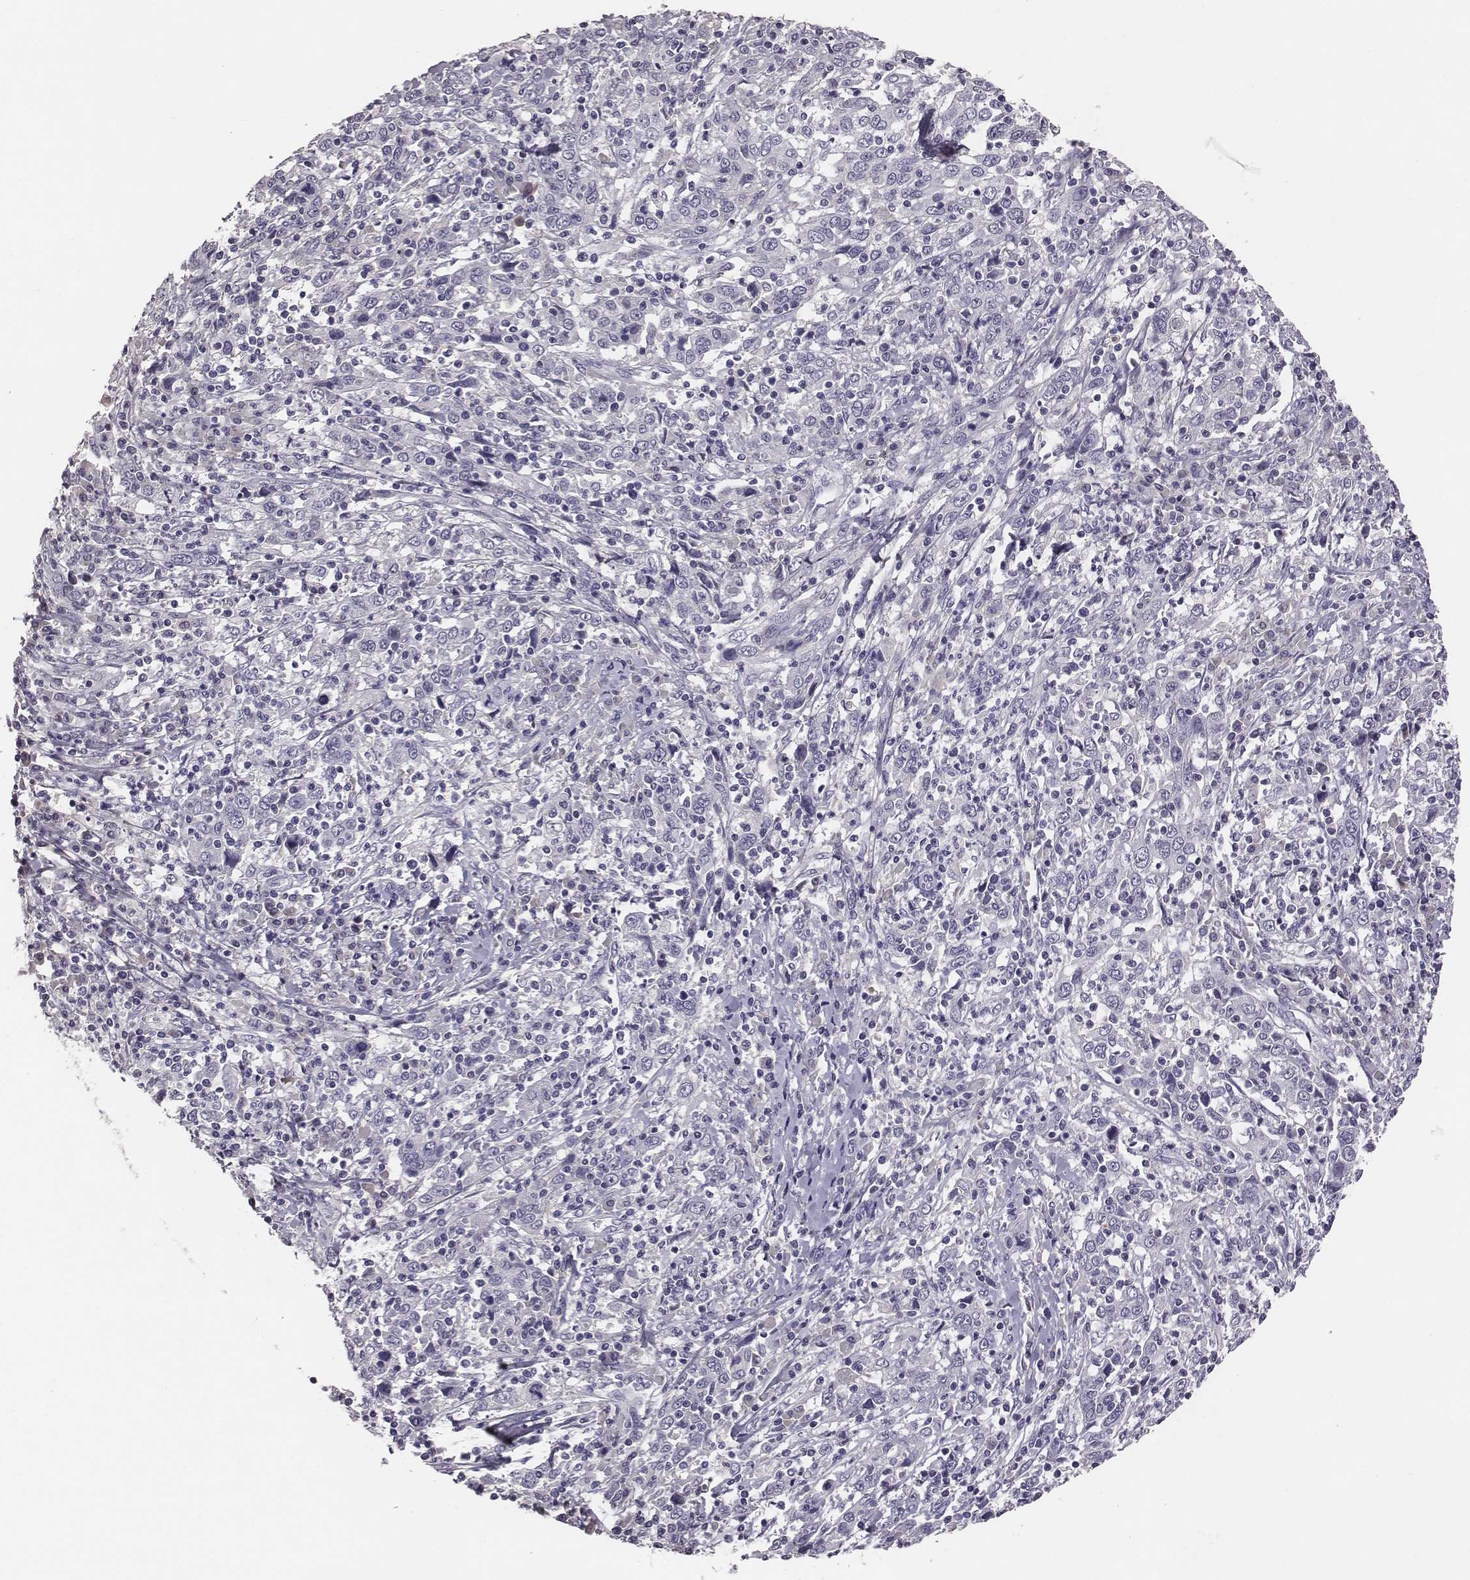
{"staining": {"intensity": "negative", "quantity": "none", "location": "none"}, "tissue": "cervical cancer", "cell_type": "Tumor cells", "image_type": "cancer", "snomed": [{"axis": "morphology", "description": "Squamous cell carcinoma, NOS"}, {"axis": "topography", "description": "Cervix"}], "caption": "This is an immunohistochemistry image of cervical cancer (squamous cell carcinoma). There is no expression in tumor cells.", "gene": "EN1", "patient": {"sex": "female", "age": 46}}